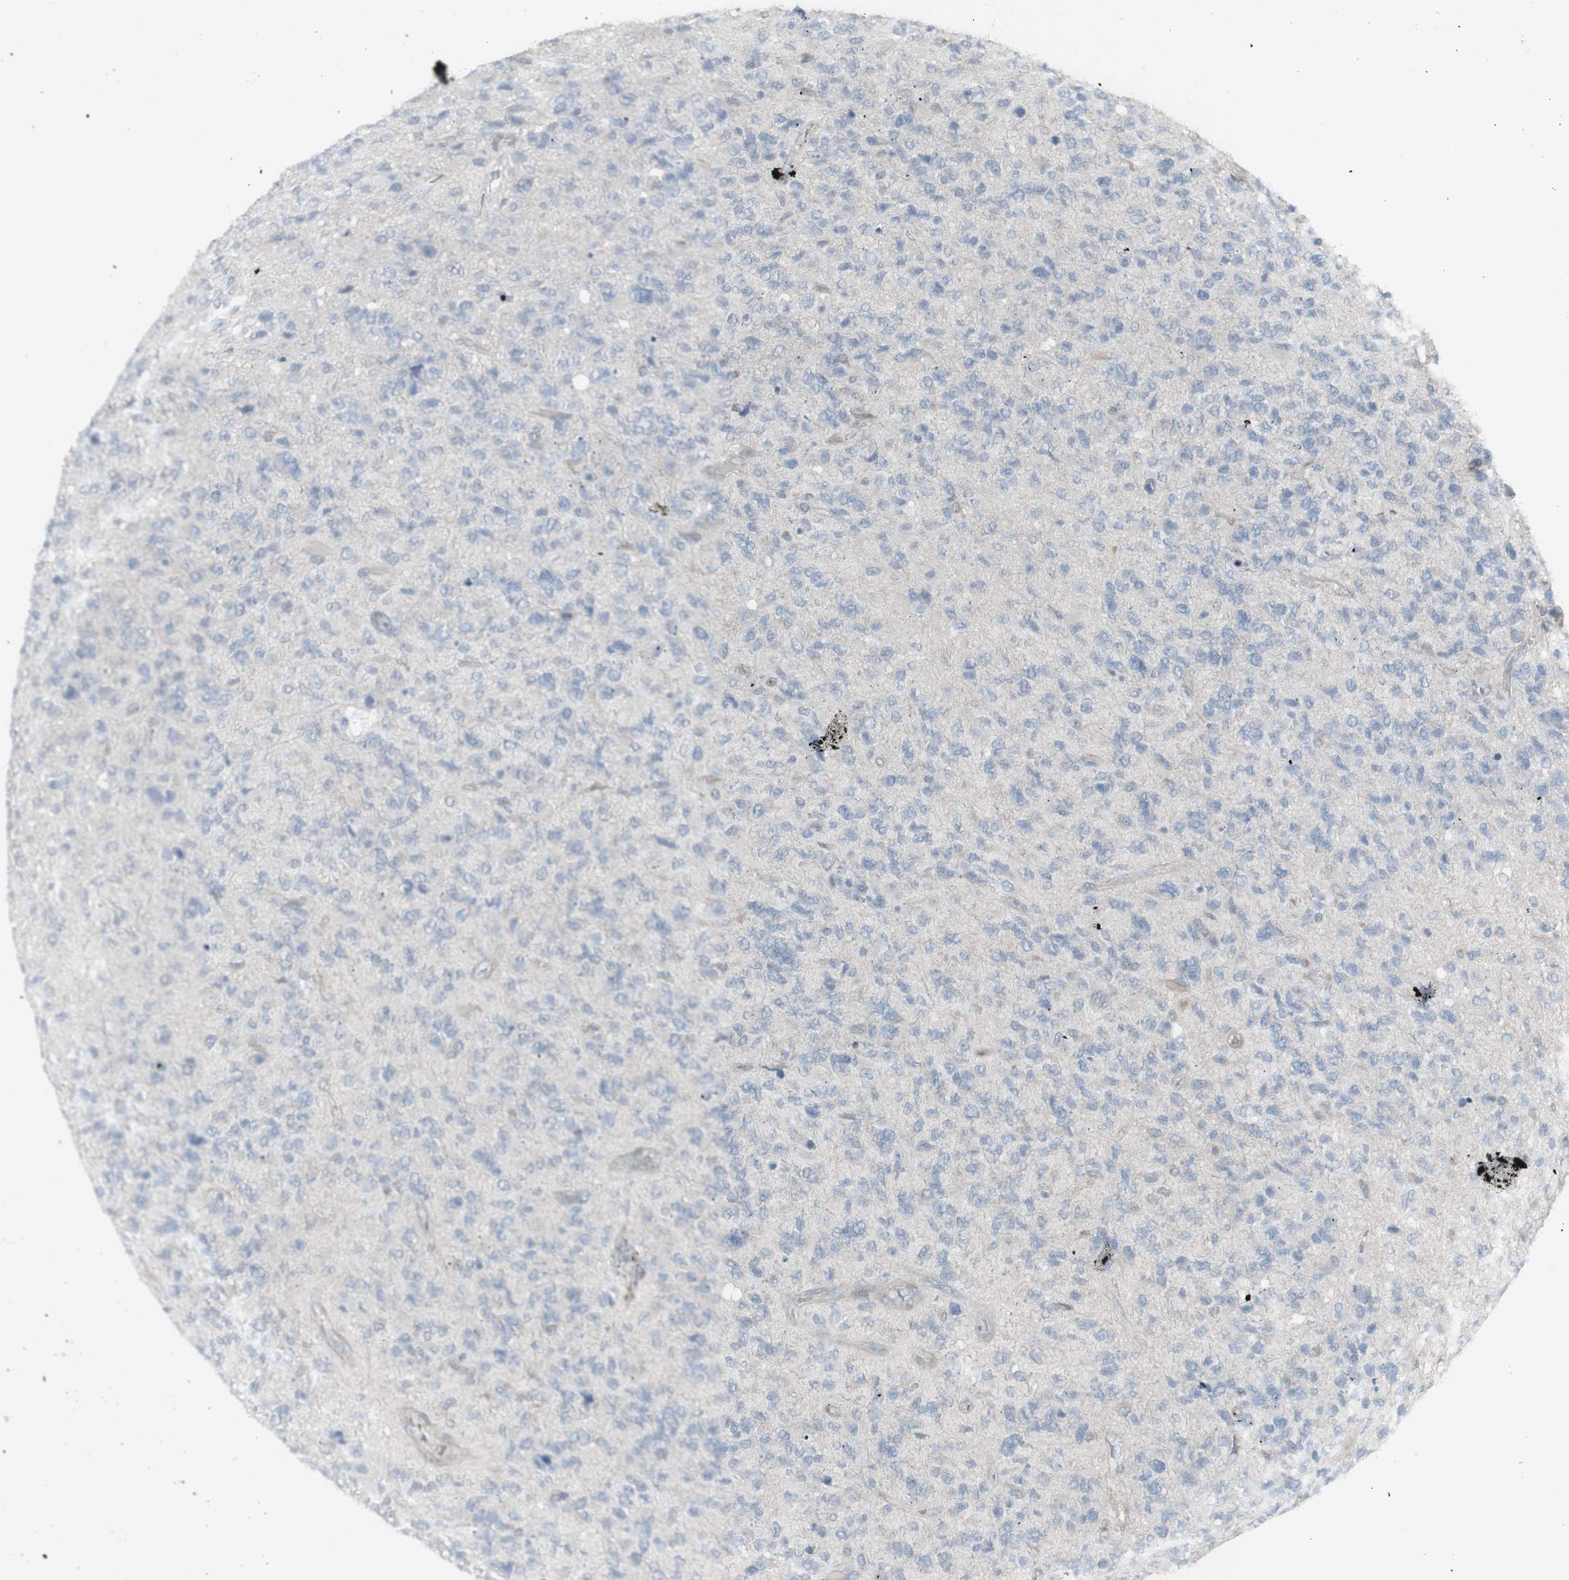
{"staining": {"intensity": "negative", "quantity": "none", "location": "none"}, "tissue": "glioma", "cell_type": "Tumor cells", "image_type": "cancer", "snomed": [{"axis": "morphology", "description": "Glioma, malignant, High grade"}, {"axis": "topography", "description": "Brain"}], "caption": "This is a image of IHC staining of malignant glioma (high-grade), which shows no positivity in tumor cells.", "gene": "GALNT6", "patient": {"sex": "female", "age": 58}}